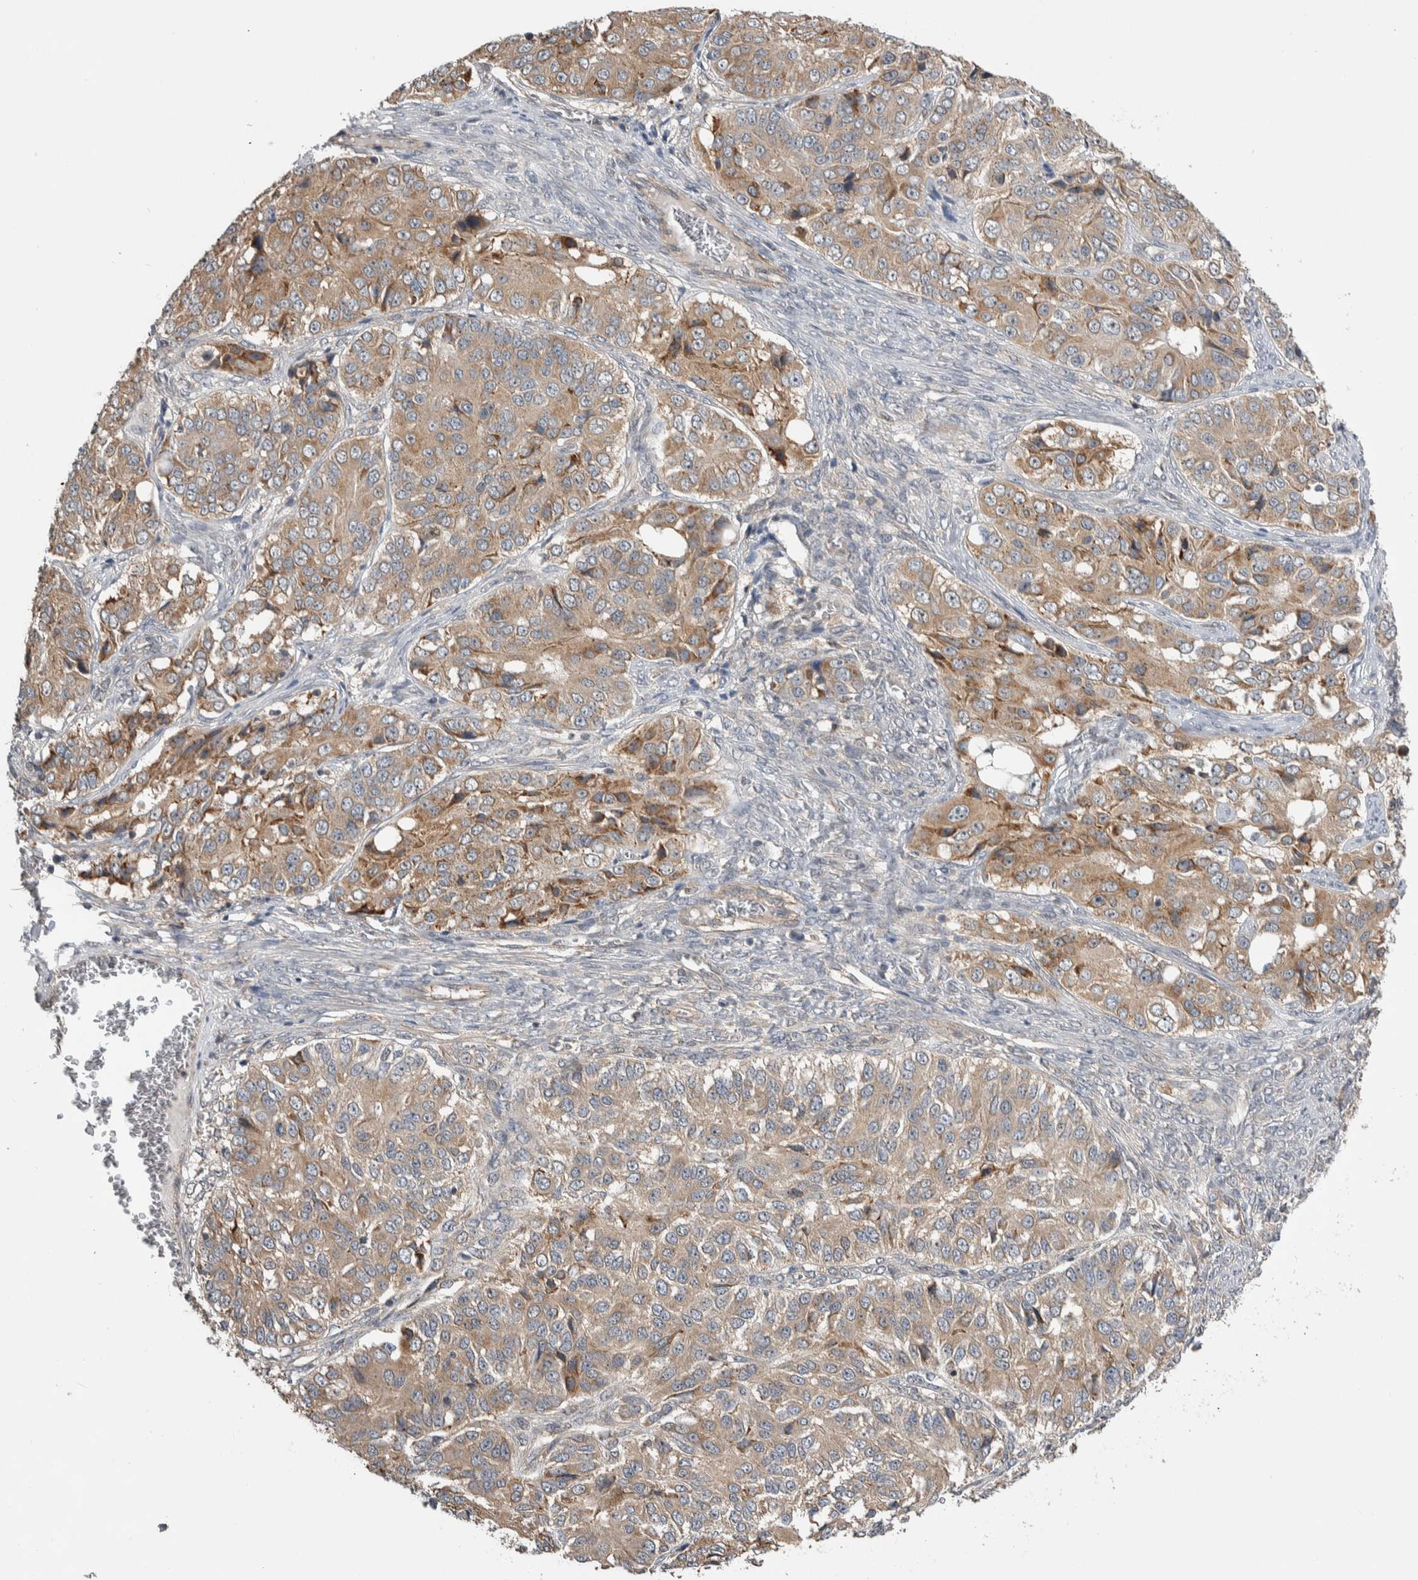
{"staining": {"intensity": "weak", "quantity": ">75%", "location": "cytoplasmic/membranous"}, "tissue": "ovarian cancer", "cell_type": "Tumor cells", "image_type": "cancer", "snomed": [{"axis": "morphology", "description": "Carcinoma, endometroid"}, {"axis": "topography", "description": "Ovary"}], "caption": "Ovarian cancer stained for a protein (brown) reveals weak cytoplasmic/membranous positive staining in about >75% of tumor cells.", "gene": "PRDM4", "patient": {"sex": "female", "age": 51}}